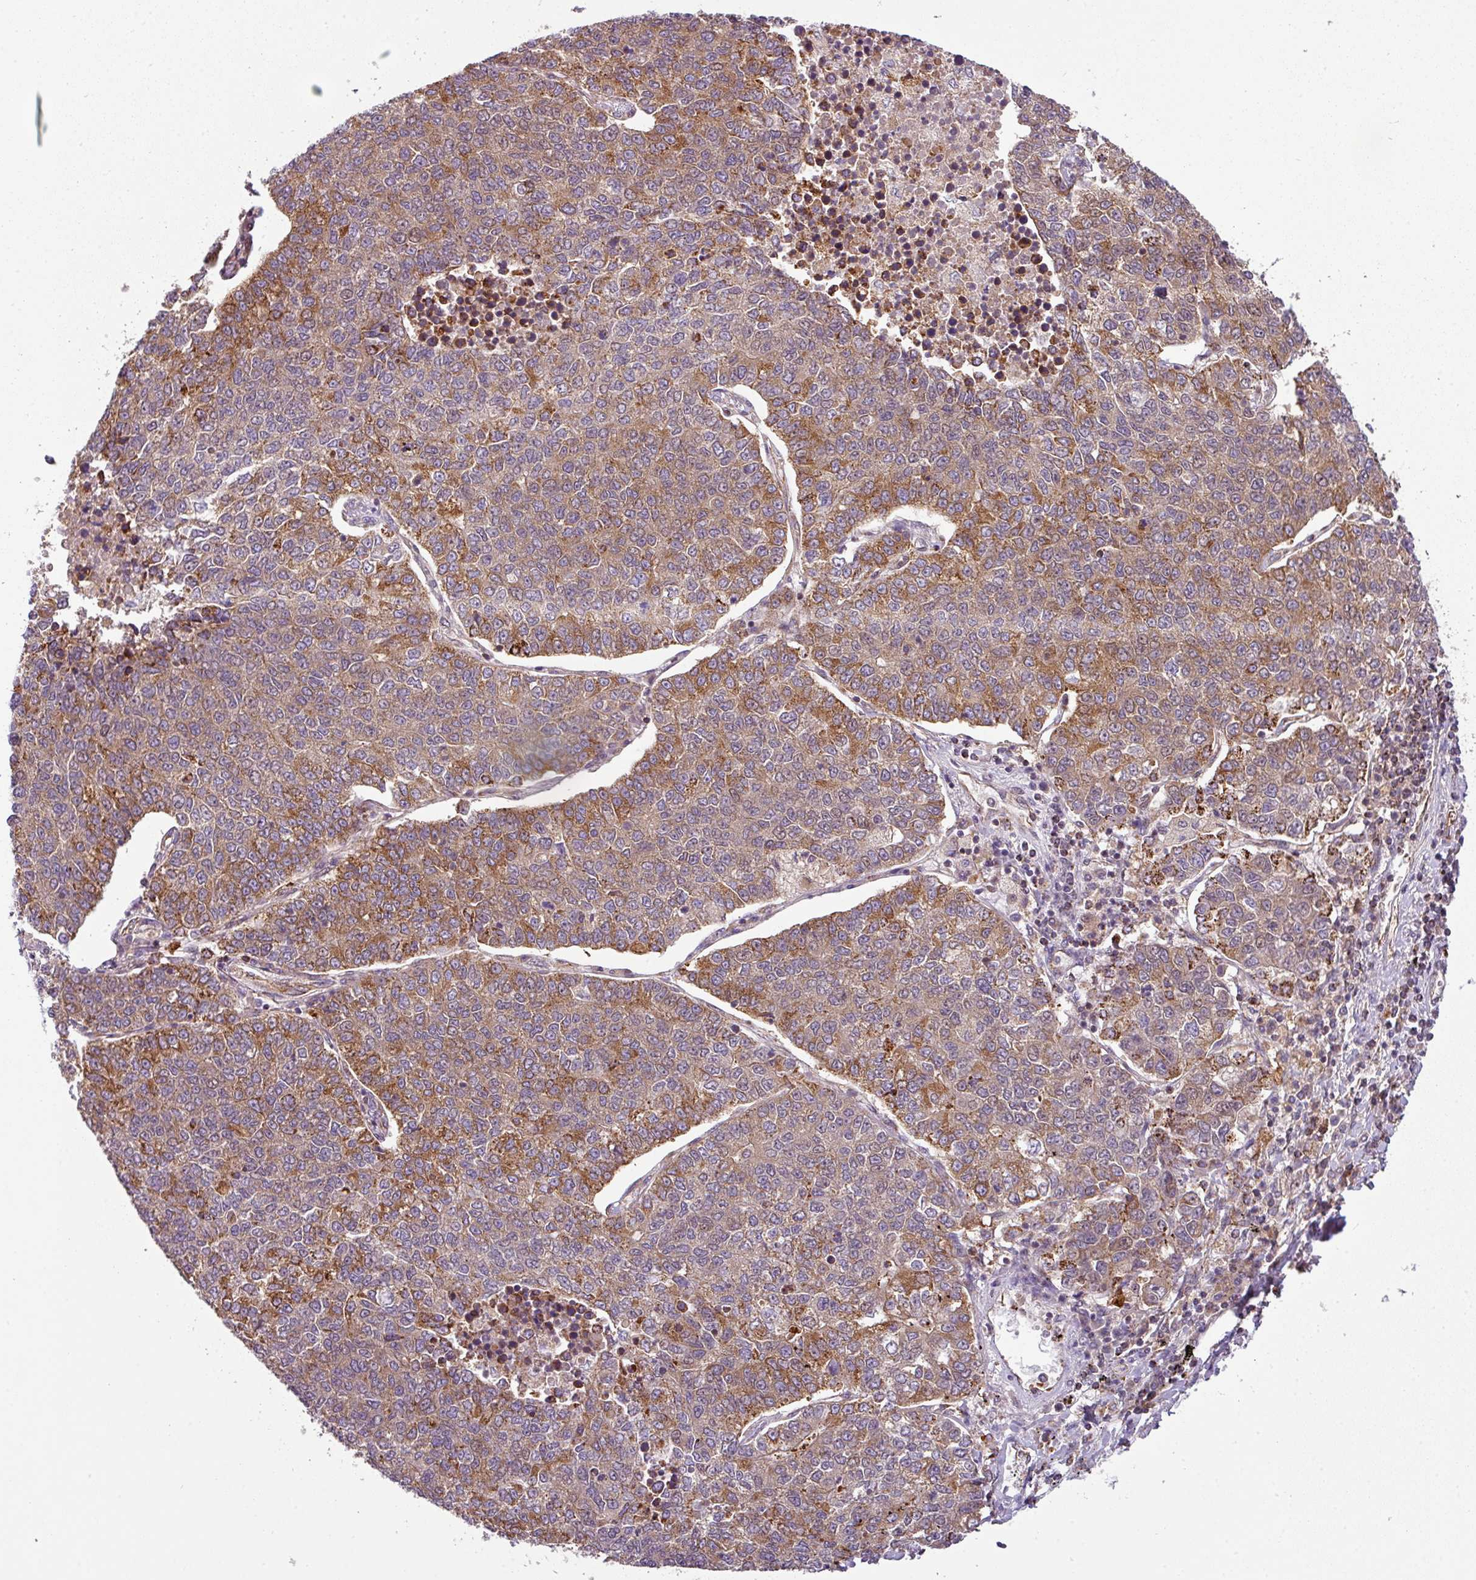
{"staining": {"intensity": "moderate", "quantity": "25%-75%", "location": "cytoplasmic/membranous"}, "tissue": "lung cancer", "cell_type": "Tumor cells", "image_type": "cancer", "snomed": [{"axis": "morphology", "description": "Adenocarcinoma, NOS"}, {"axis": "topography", "description": "Lung"}], "caption": "IHC micrograph of lung cancer stained for a protein (brown), which shows medium levels of moderate cytoplasmic/membranous expression in approximately 25%-75% of tumor cells.", "gene": "PRELID3B", "patient": {"sex": "male", "age": 49}}